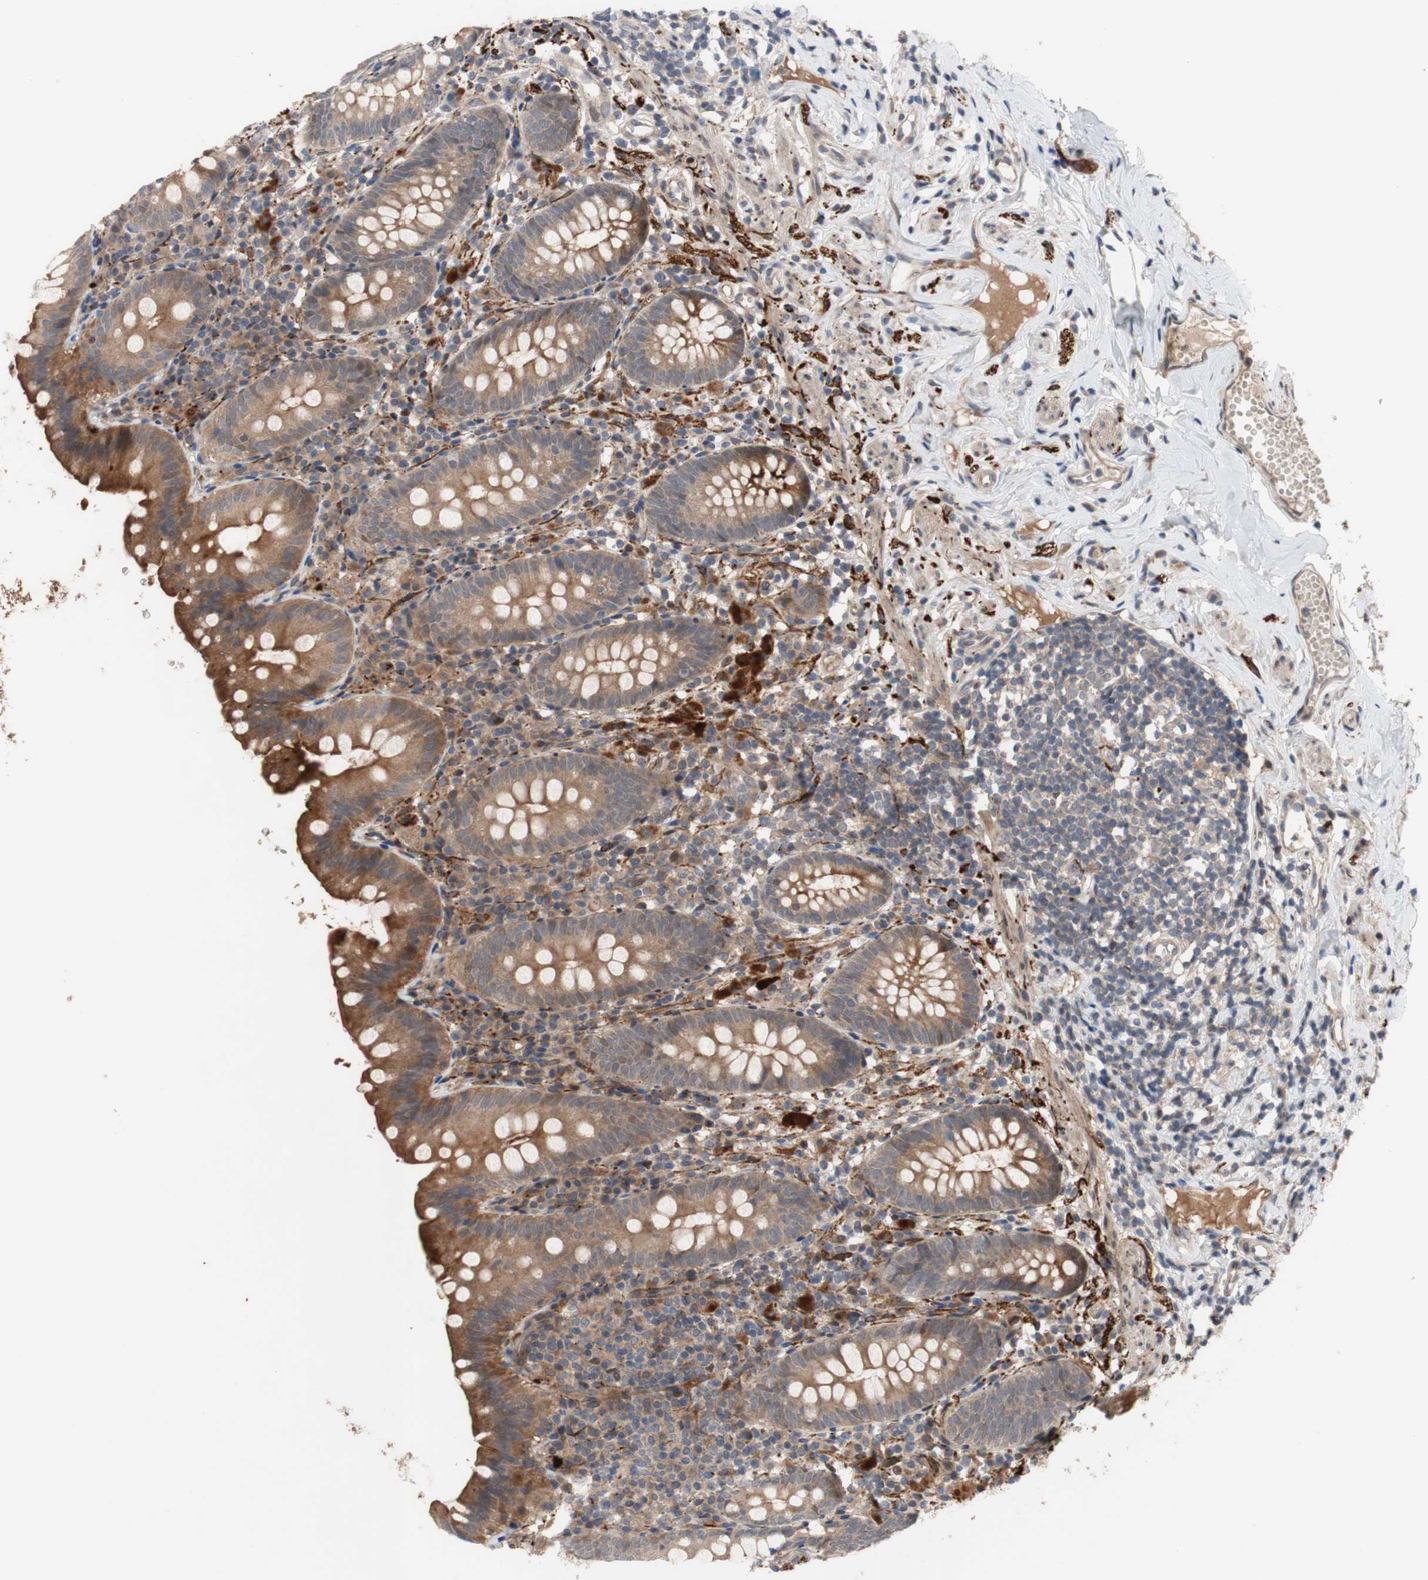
{"staining": {"intensity": "moderate", "quantity": ">75%", "location": "cytoplasmic/membranous"}, "tissue": "appendix", "cell_type": "Glandular cells", "image_type": "normal", "snomed": [{"axis": "morphology", "description": "Normal tissue, NOS"}, {"axis": "topography", "description": "Appendix"}], "caption": "Glandular cells display medium levels of moderate cytoplasmic/membranous staining in approximately >75% of cells in benign appendix. (DAB (3,3'-diaminobenzidine) = brown stain, brightfield microscopy at high magnification).", "gene": "OAZ1", "patient": {"sex": "male", "age": 52}}